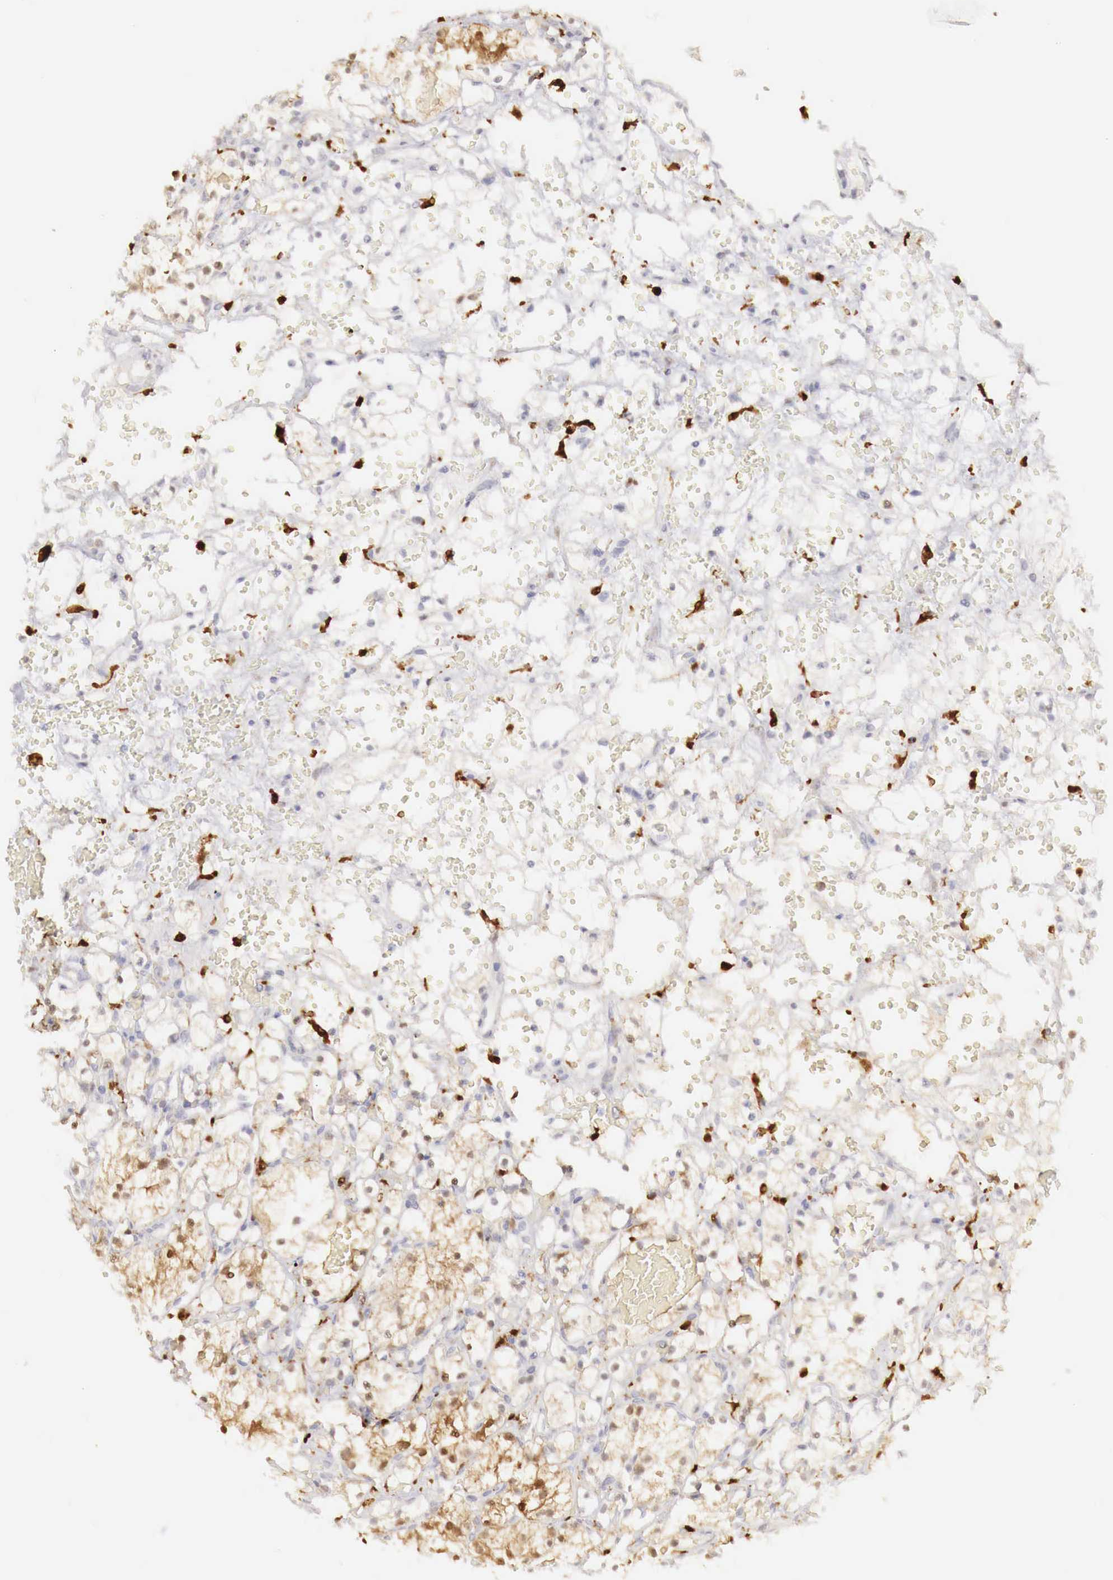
{"staining": {"intensity": "negative", "quantity": "none", "location": "none"}, "tissue": "renal cancer", "cell_type": "Tumor cells", "image_type": "cancer", "snomed": [{"axis": "morphology", "description": "Adenocarcinoma, NOS"}, {"axis": "topography", "description": "Kidney"}], "caption": "This is an immunohistochemistry (IHC) micrograph of human renal cancer (adenocarcinoma). There is no positivity in tumor cells.", "gene": "RENBP", "patient": {"sex": "female", "age": 60}}